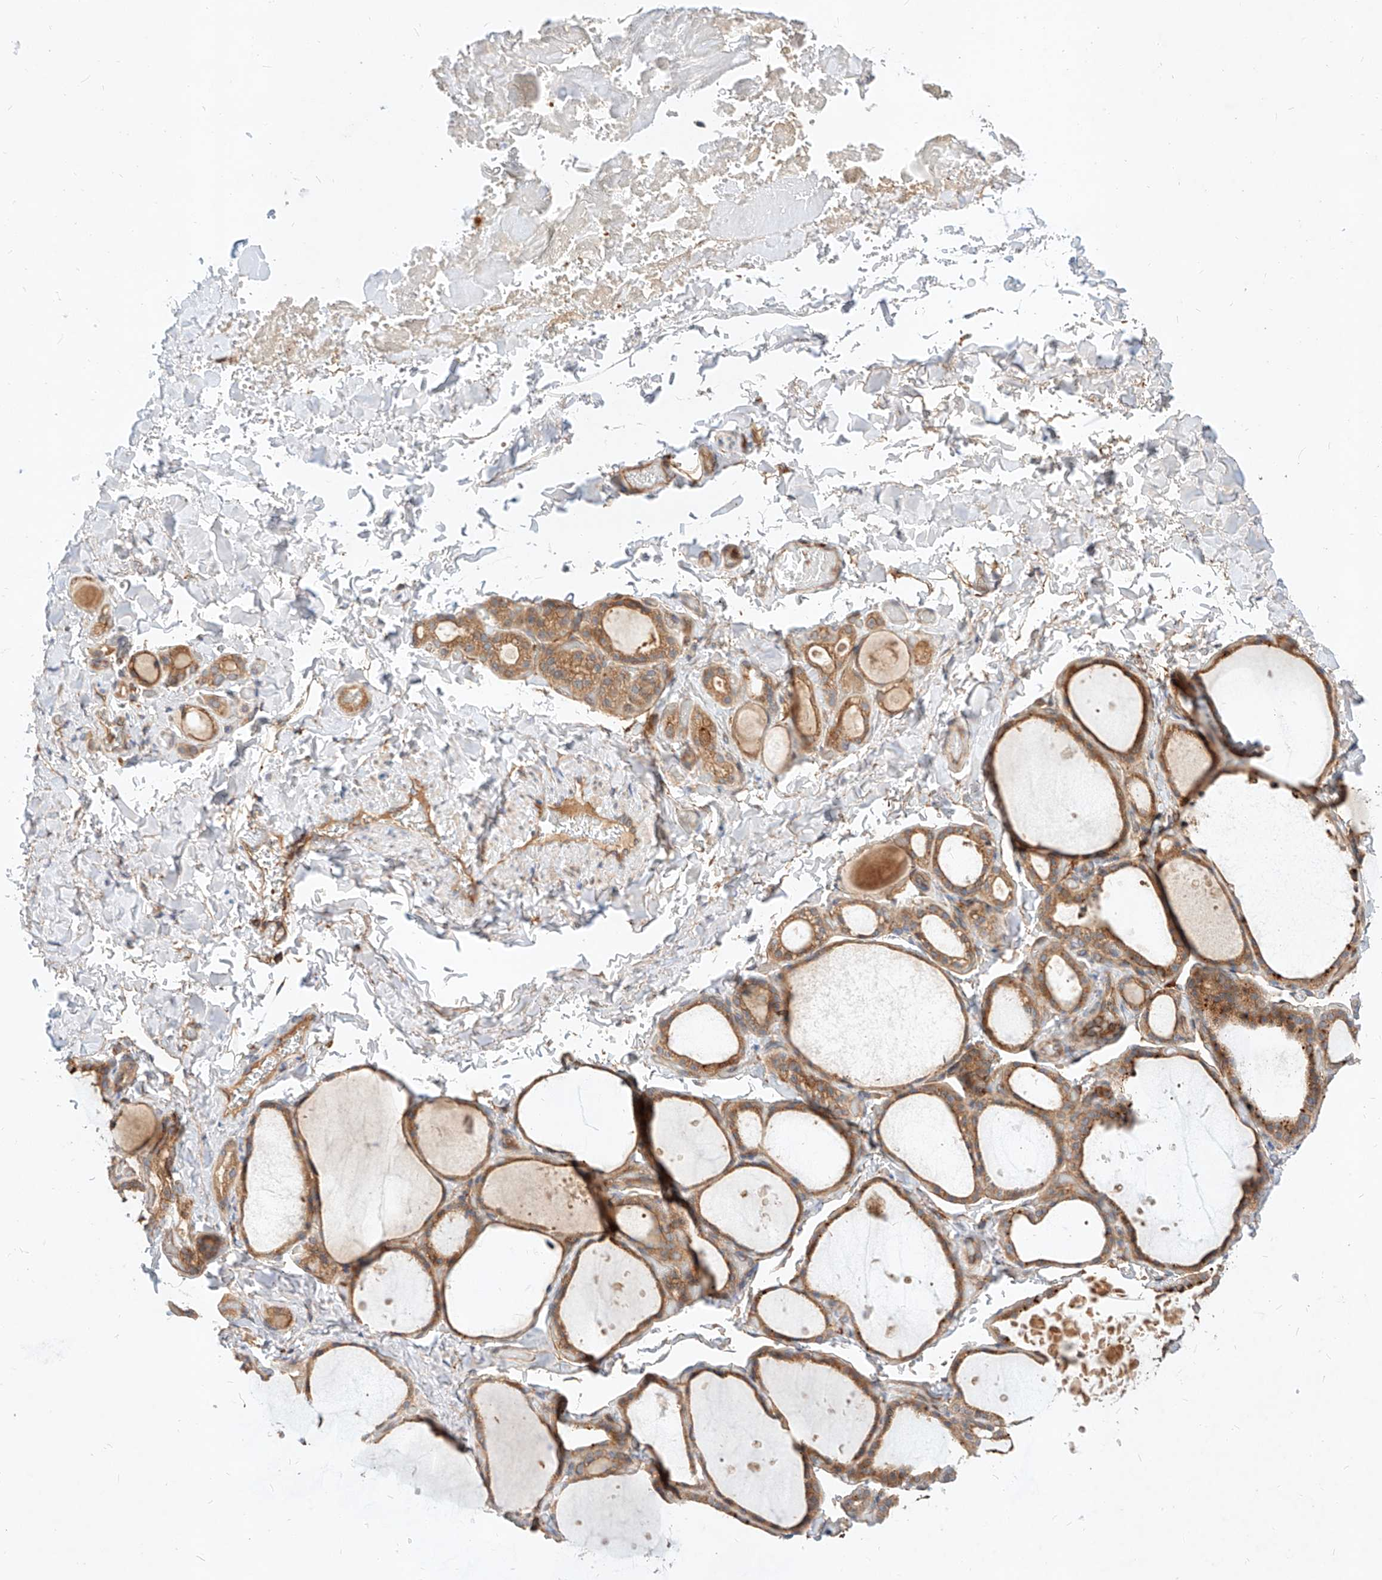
{"staining": {"intensity": "moderate", "quantity": ">75%", "location": "cytoplasmic/membranous"}, "tissue": "thyroid gland", "cell_type": "Glandular cells", "image_type": "normal", "snomed": [{"axis": "morphology", "description": "Normal tissue, NOS"}, {"axis": "topography", "description": "Thyroid gland"}], "caption": "An image showing moderate cytoplasmic/membranous expression in approximately >75% of glandular cells in benign thyroid gland, as visualized by brown immunohistochemical staining.", "gene": "NFAM1", "patient": {"sex": "female", "age": 44}}